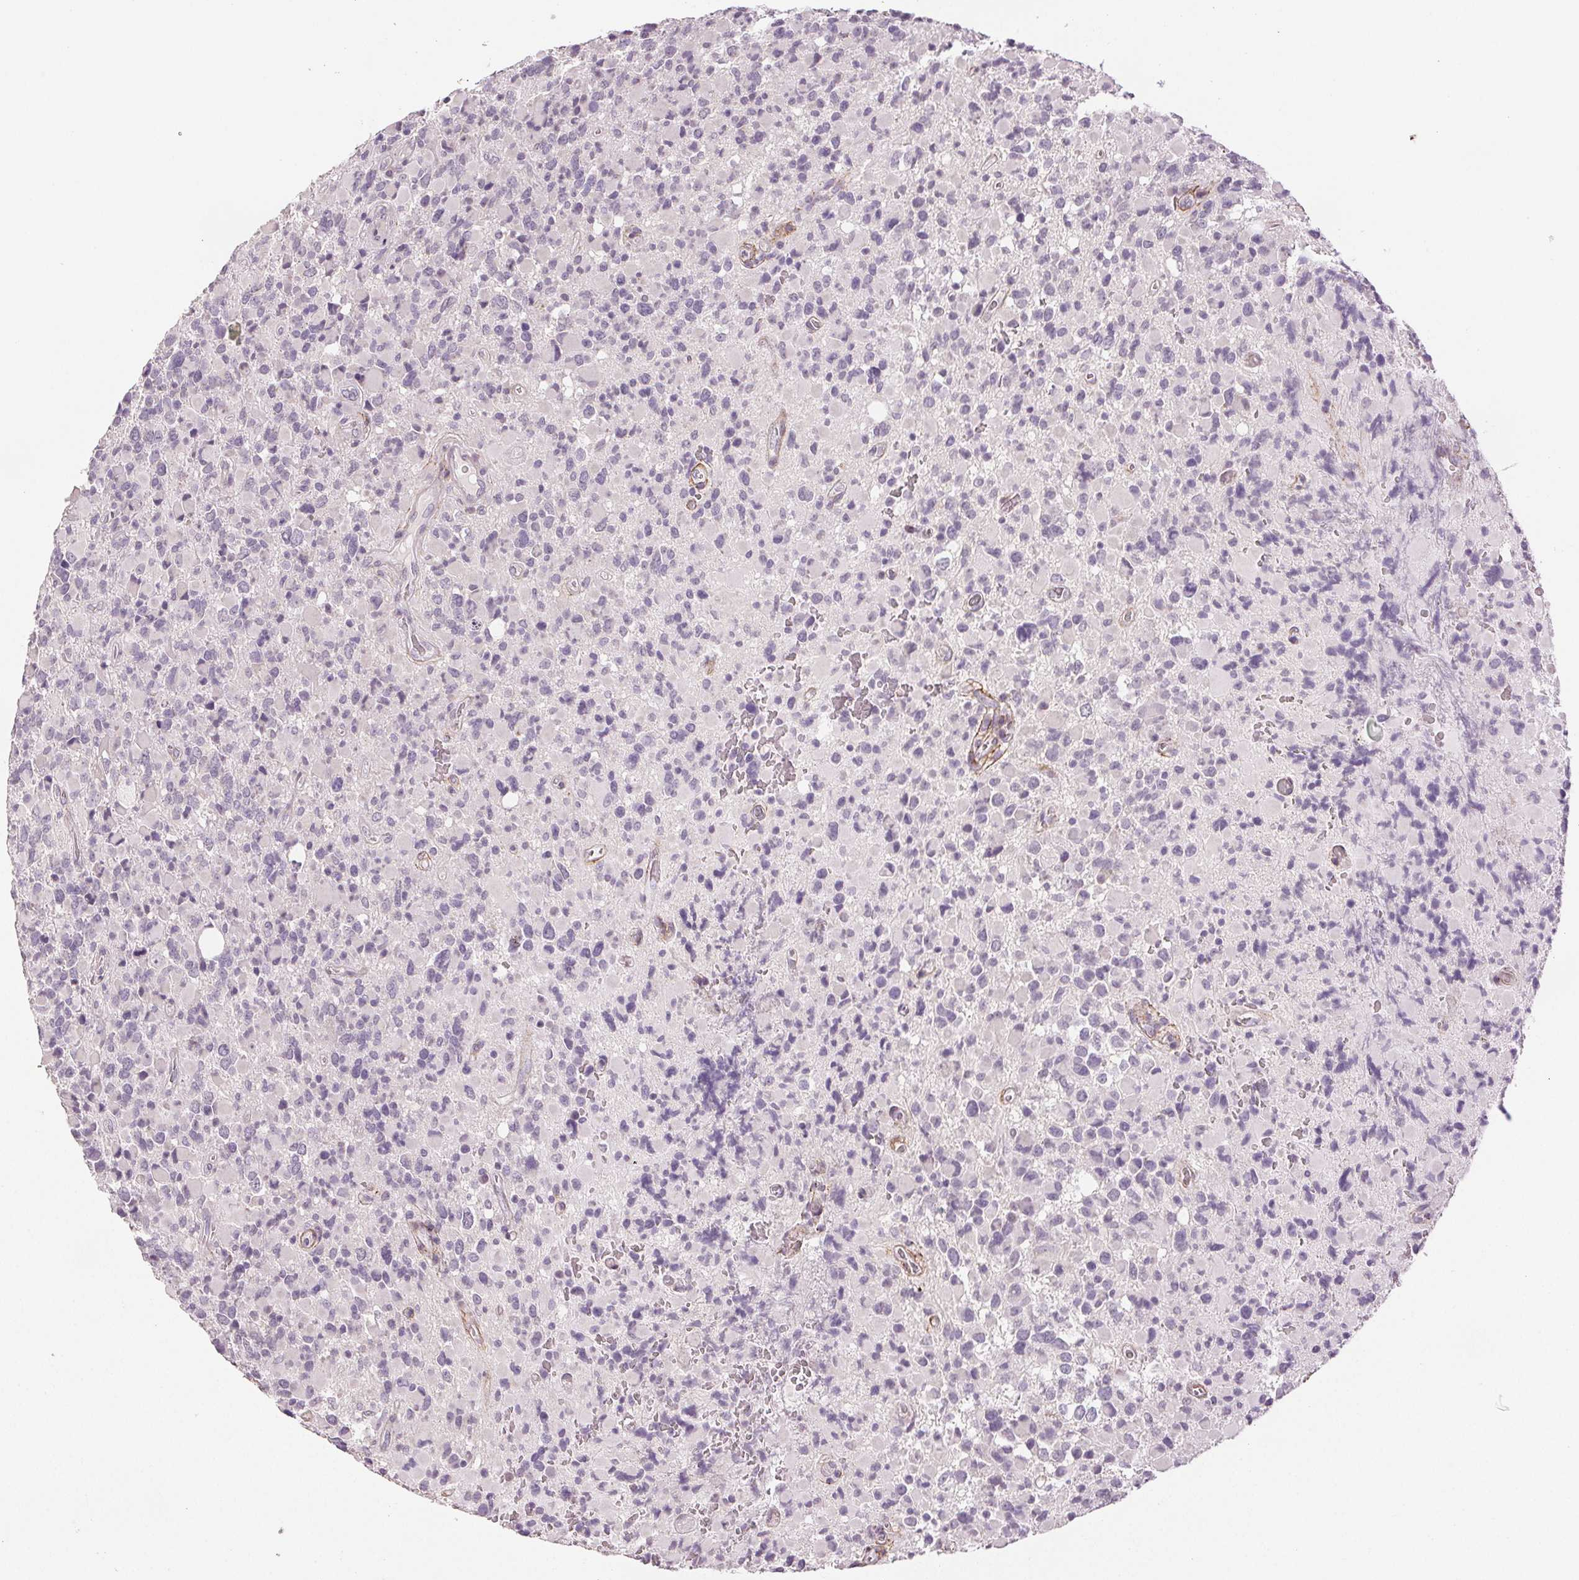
{"staining": {"intensity": "negative", "quantity": "none", "location": "none"}, "tissue": "glioma", "cell_type": "Tumor cells", "image_type": "cancer", "snomed": [{"axis": "morphology", "description": "Glioma, malignant, High grade"}, {"axis": "topography", "description": "Brain"}], "caption": "Glioma was stained to show a protein in brown. There is no significant staining in tumor cells.", "gene": "FBN1", "patient": {"sex": "female", "age": 40}}